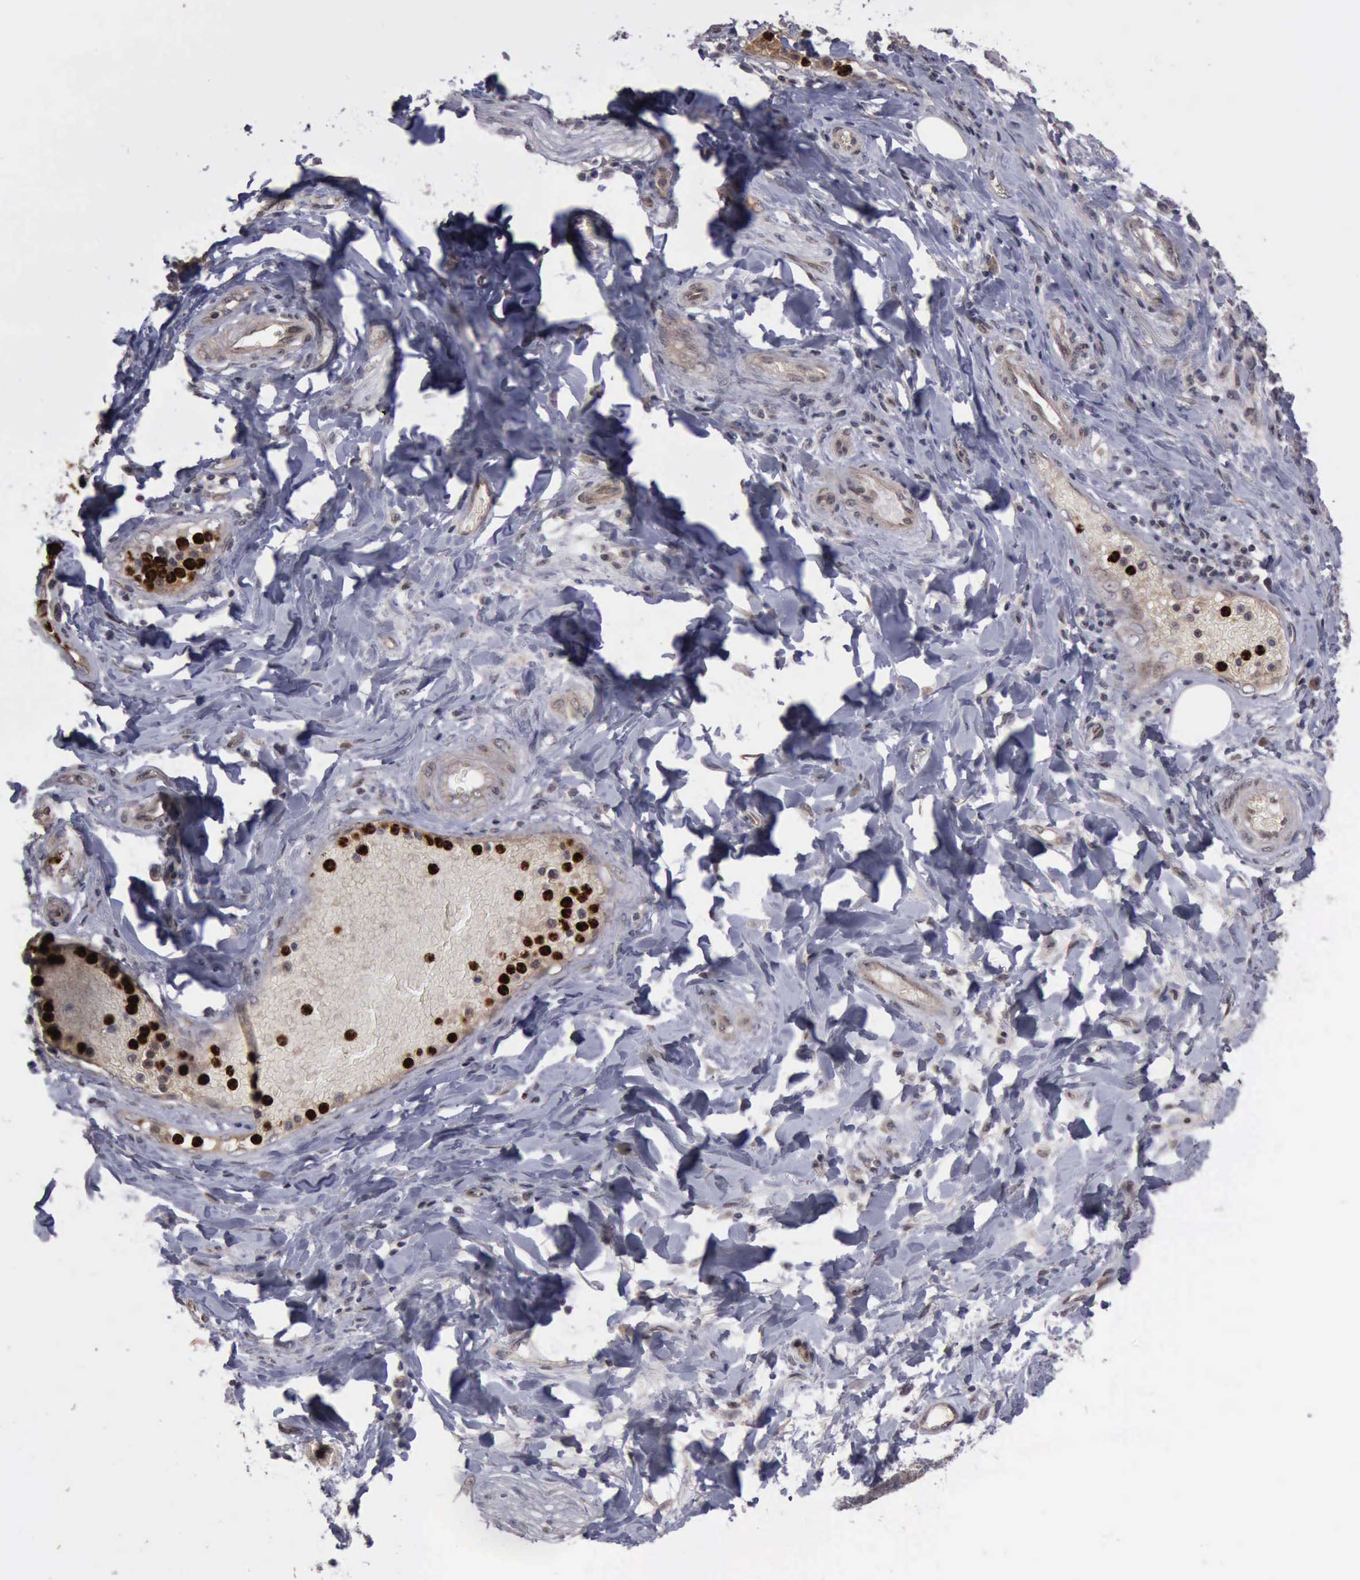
{"staining": {"intensity": "negative", "quantity": "none", "location": "none"}, "tissue": "stomach cancer", "cell_type": "Tumor cells", "image_type": "cancer", "snomed": [{"axis": "morphology", "description": "Adenocarcinoma, NOS"}, {"axis": "topography", "description": "Stomach, upper"}], "caption": "Immunohistochemical staining of human stomach cancer (adenocarcinoma) reveals no significant staining in tumor cells. Brightfield microscopy of immunohistochemistry stained with DAB (brown) and hematoxylin (blue), captured at high magnification.", "gene": "MMP9", "patient": {"sex": "male", "age": 71}}